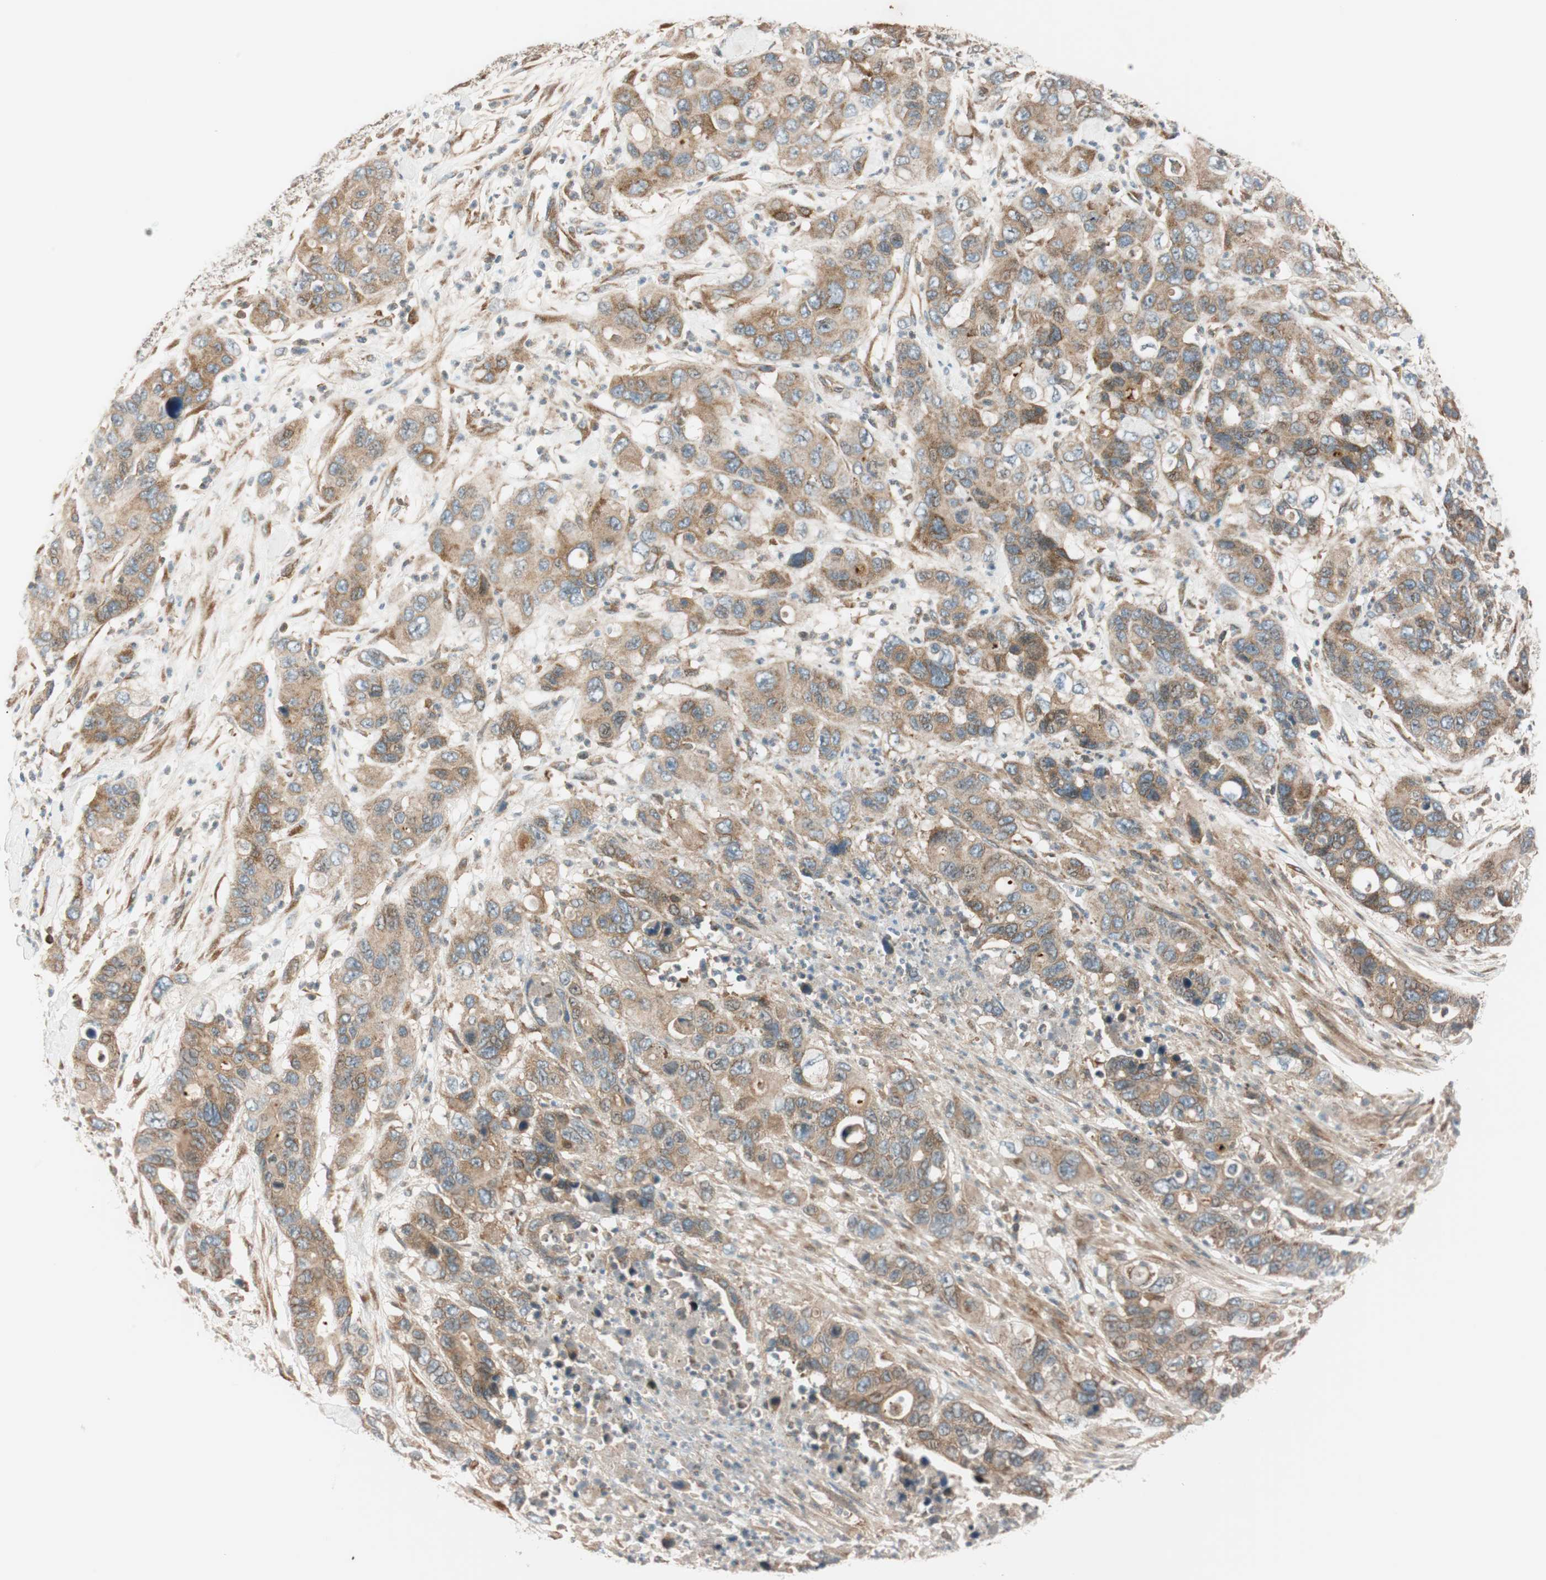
{"staining": {"intensity": "moderate", "quantity": ">75%", "location": "cytoplasmic/membranous"}, "tissue": "pancreatic cancer", "cell_type": "Tumor cells", "image_type": "cancer", "snomed": [{"axis": "morphology", "description": "Adenocarcinoma, NOS"}, {"axis": "topography", "description": "Pancreas"}], "caption": "Protein expression analysis of human pancreatic adenocarcinoma reveals moderate cytoplasmic/membranous staining in about >75% of tumor cells.", "gene": "ABI1", "patient": {"sex": "female", "age": 71}}